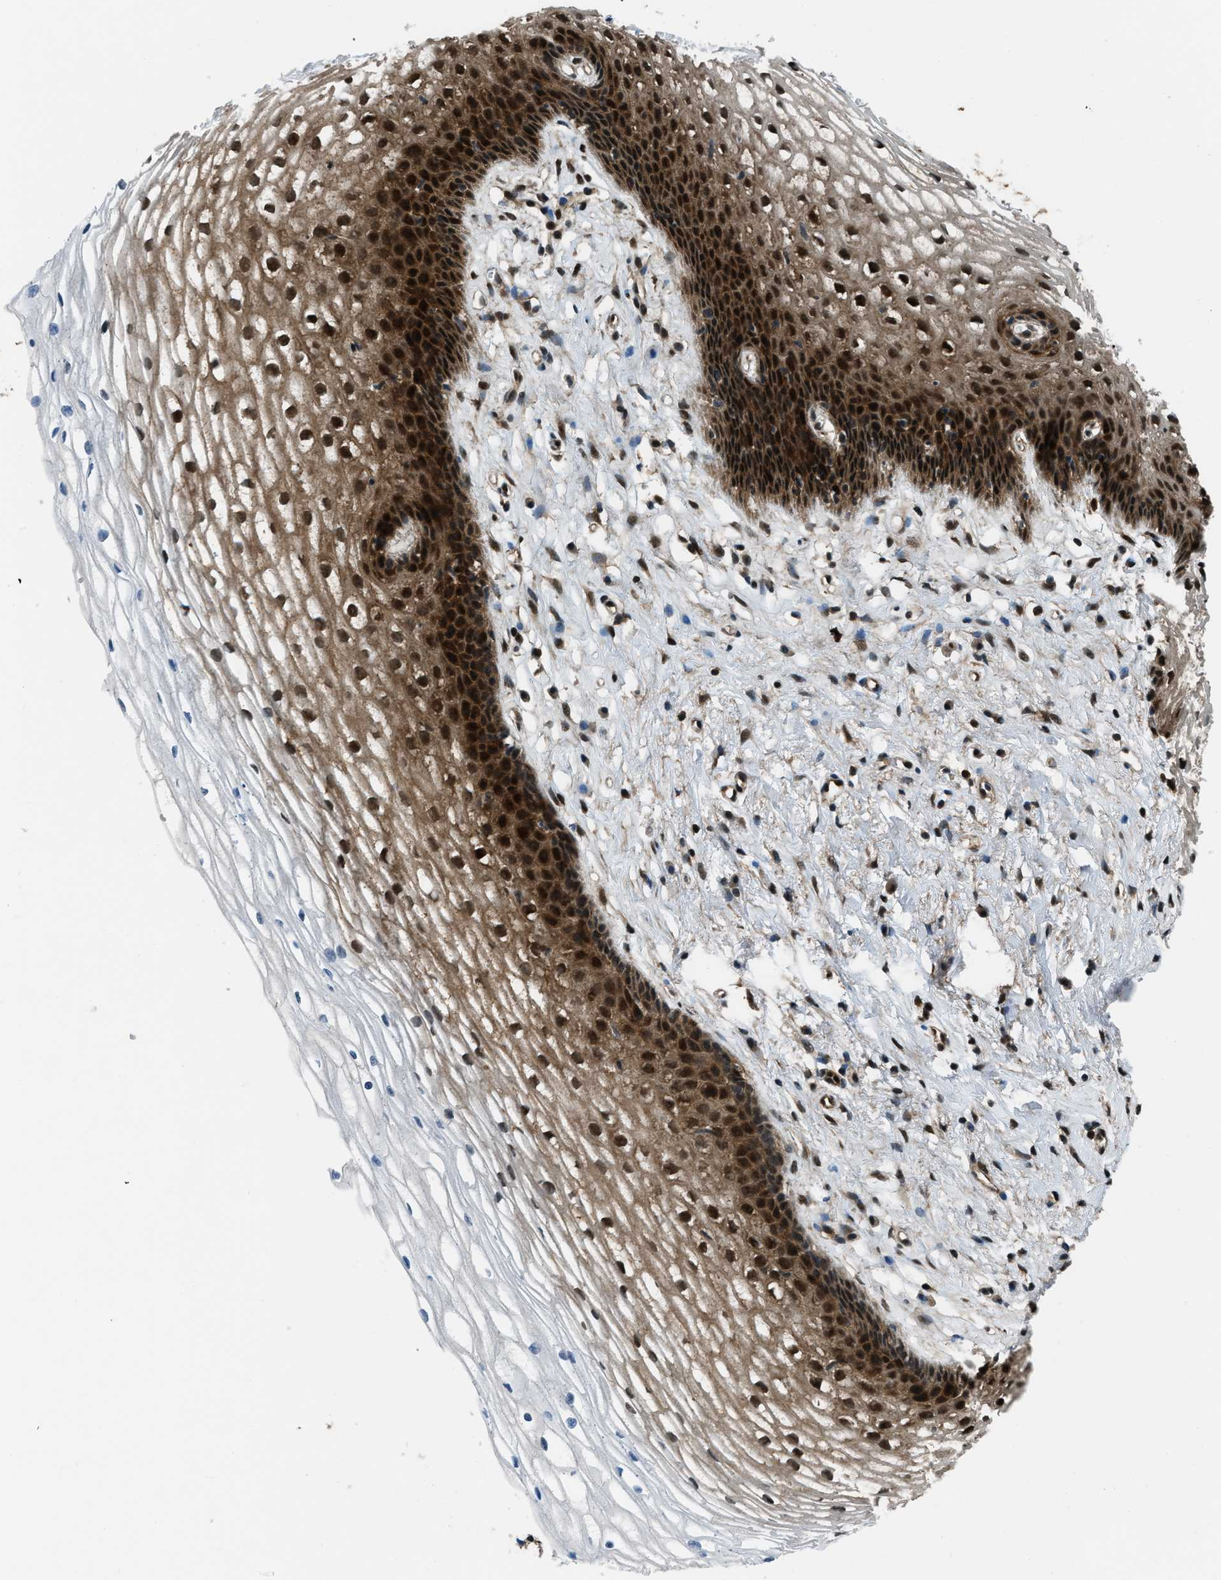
{"staining": {"intensity": "strong", "quantity": ">75%", "location": "cytoplasmic/membranous,nuclear"}, "tissue": "cervix", "cell_type": "Glandular cells", "image_type": "normal", "snomed": [{"axis": "morphology", "description": "Normal tissue, NOS"}, {"axis": "topography", "description": "Cervix"}], "caption": "This is a histology image of immunohistochemistry staining of unremarkable cervix, which shows strong positivity in the cytoplasmic/membranous,nuclear of glandular cells.", "gene": "NUDCD3", "patient": {"sex": "female", "age": 77}}